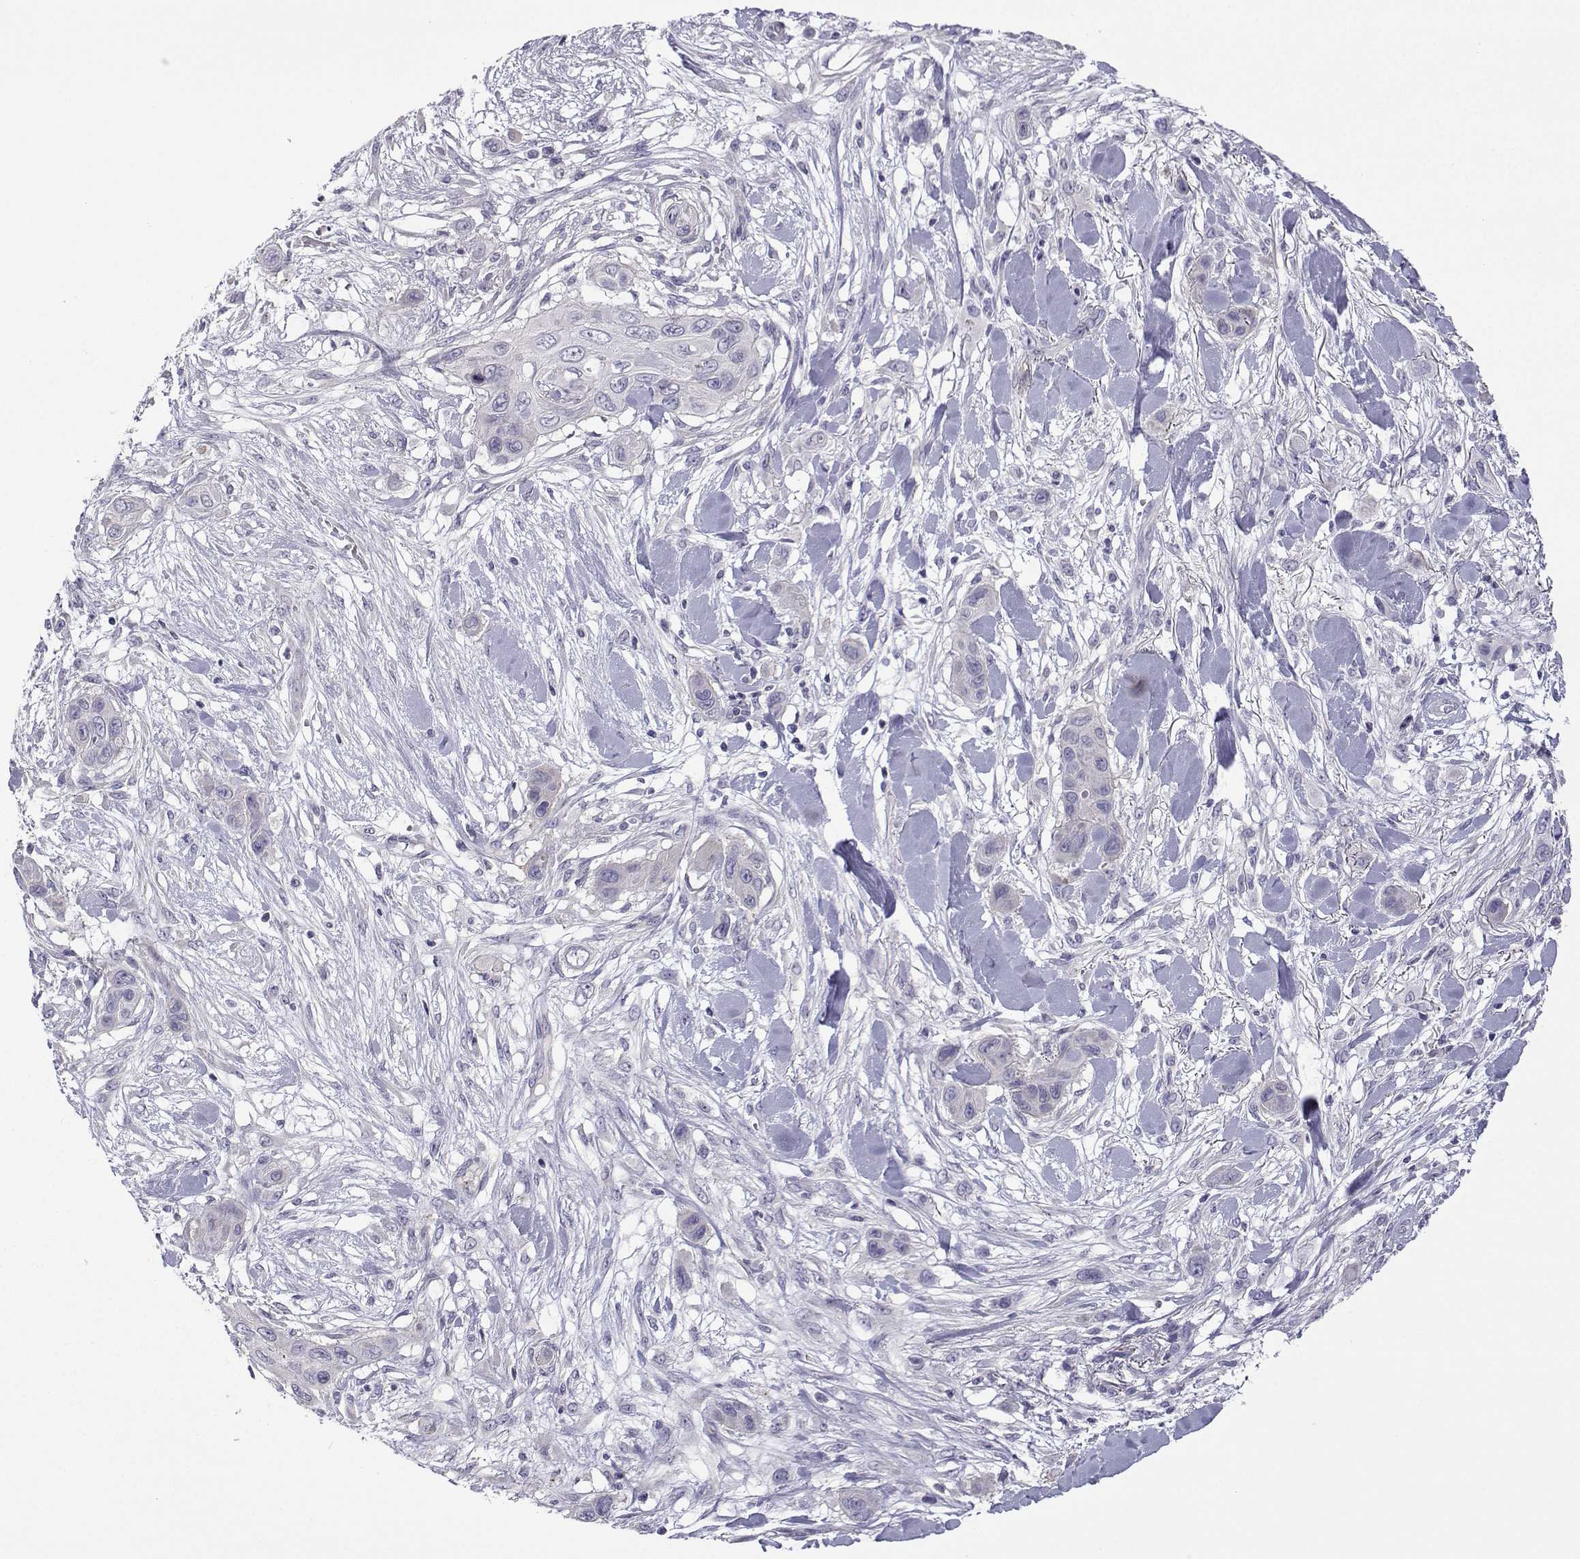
{"staining": {"intensity": "negative", "quantity": "none", "location": "none"}, "tissue": "skin cancer", "cell_type": "Tumor cells", "image_type": "cancer", "snomed": [{"axis": "morphology", "description": "Squamous cell carcinoma, NOS"}, {"axis": "topography", "description": "Skin"}], "caption": "This is an IHC photomicrograph of human skin cancer (squamous cell carcinoma). There is no staining in tumor cells.", "gene": "SPACA7", "patient": {"sex": "male", "age": 79}}